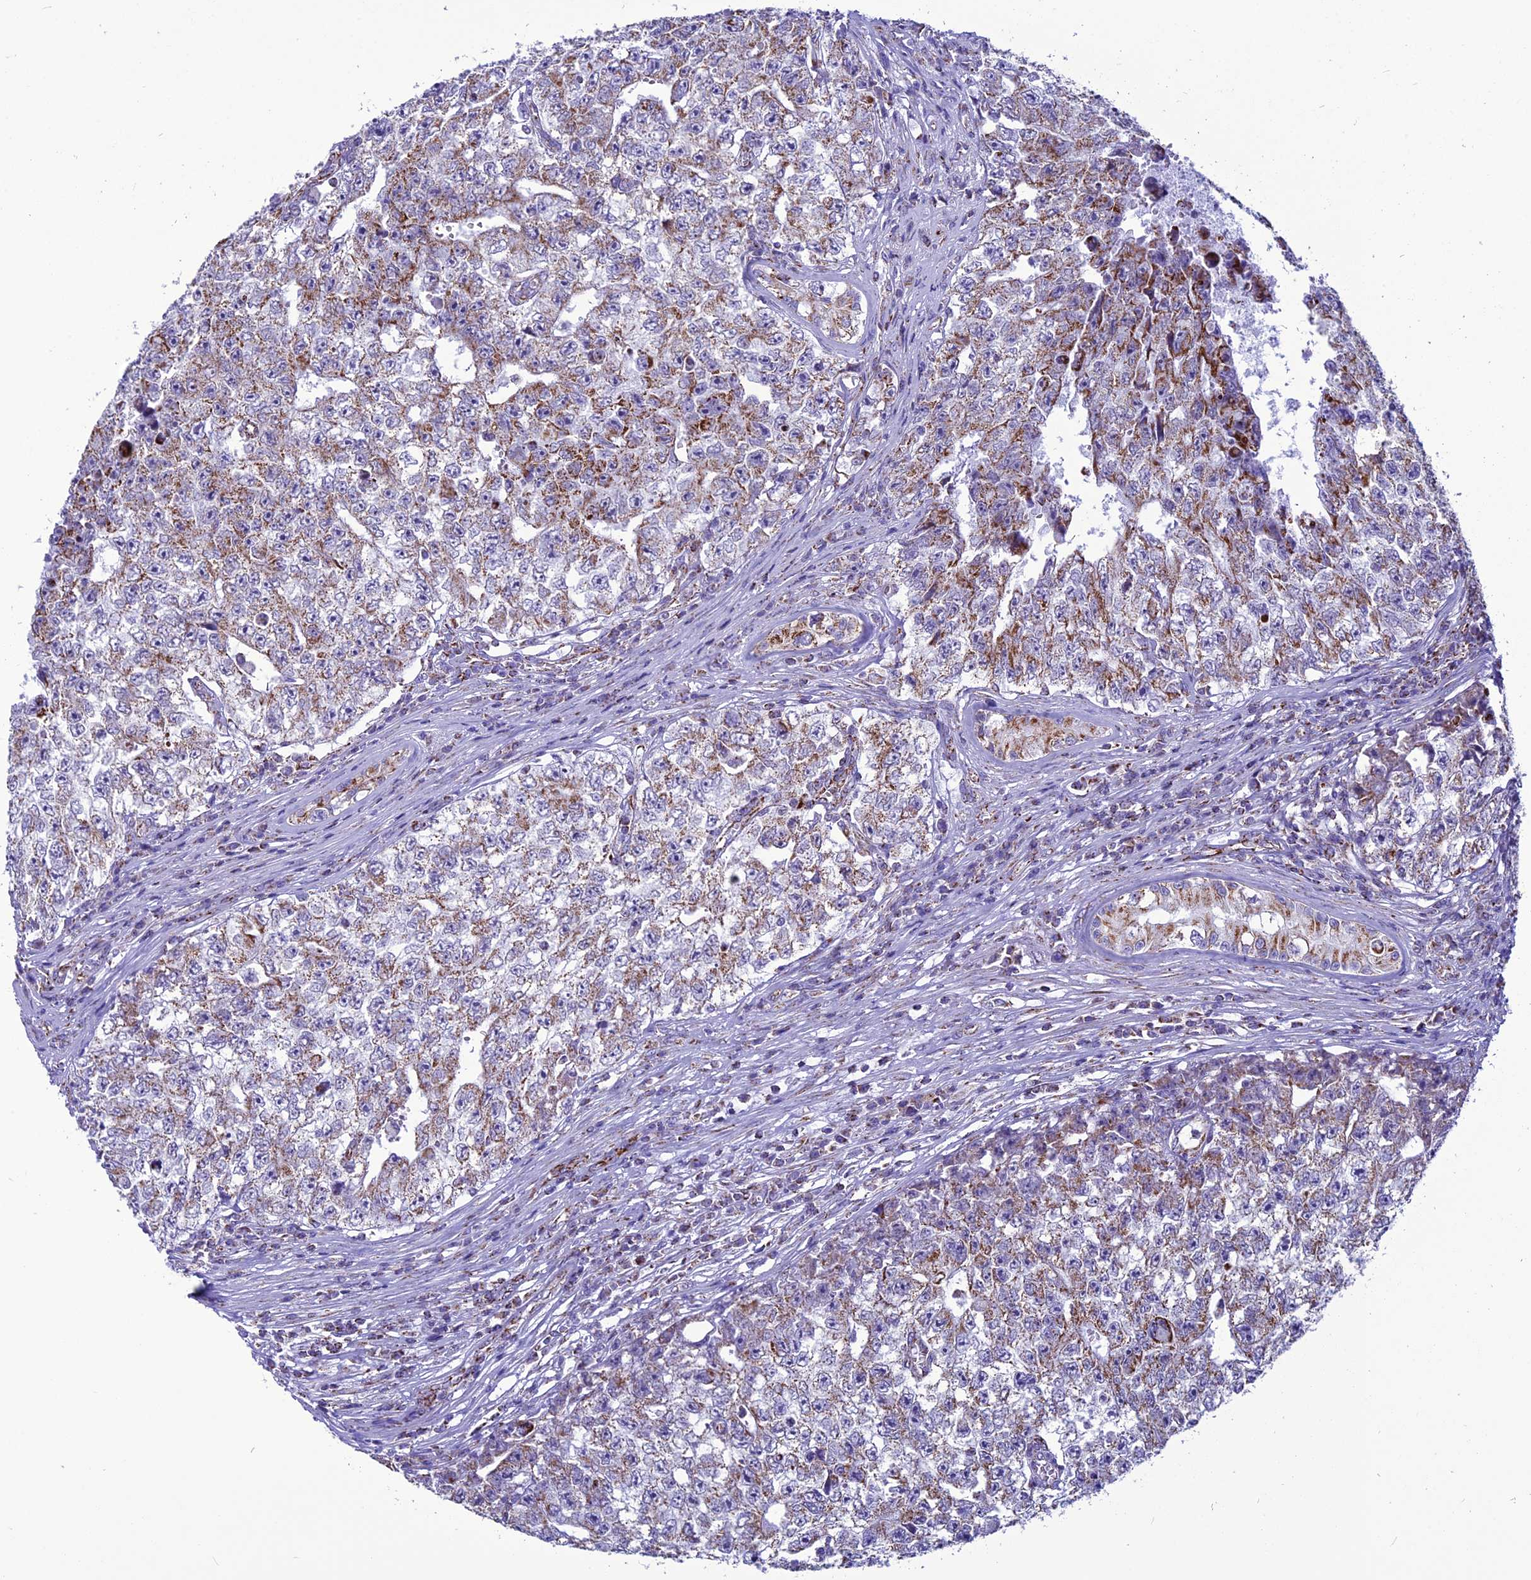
{"staining": {"intensity": "moderate", "quantity": "<25%", "location": "cytoplasmic/membranous"}, "tissue": "testis cancer", "cell_type": "Tumor cells", "image_type": "cancer", "snomed": [{"axis": "morphology", "description": "Carcinoma, Embryonal, NOS"}, {"axis": "topography", "description": "Testis"}], "caption": "Protein expression analysis of testis cancer (embryonal carcinoma) demonstrates moderate cytoplasmic/membranous expression in about <25% of tumor cells.", "gene": "ICA1L", "patient": {"sex": "male", "age": 17}}